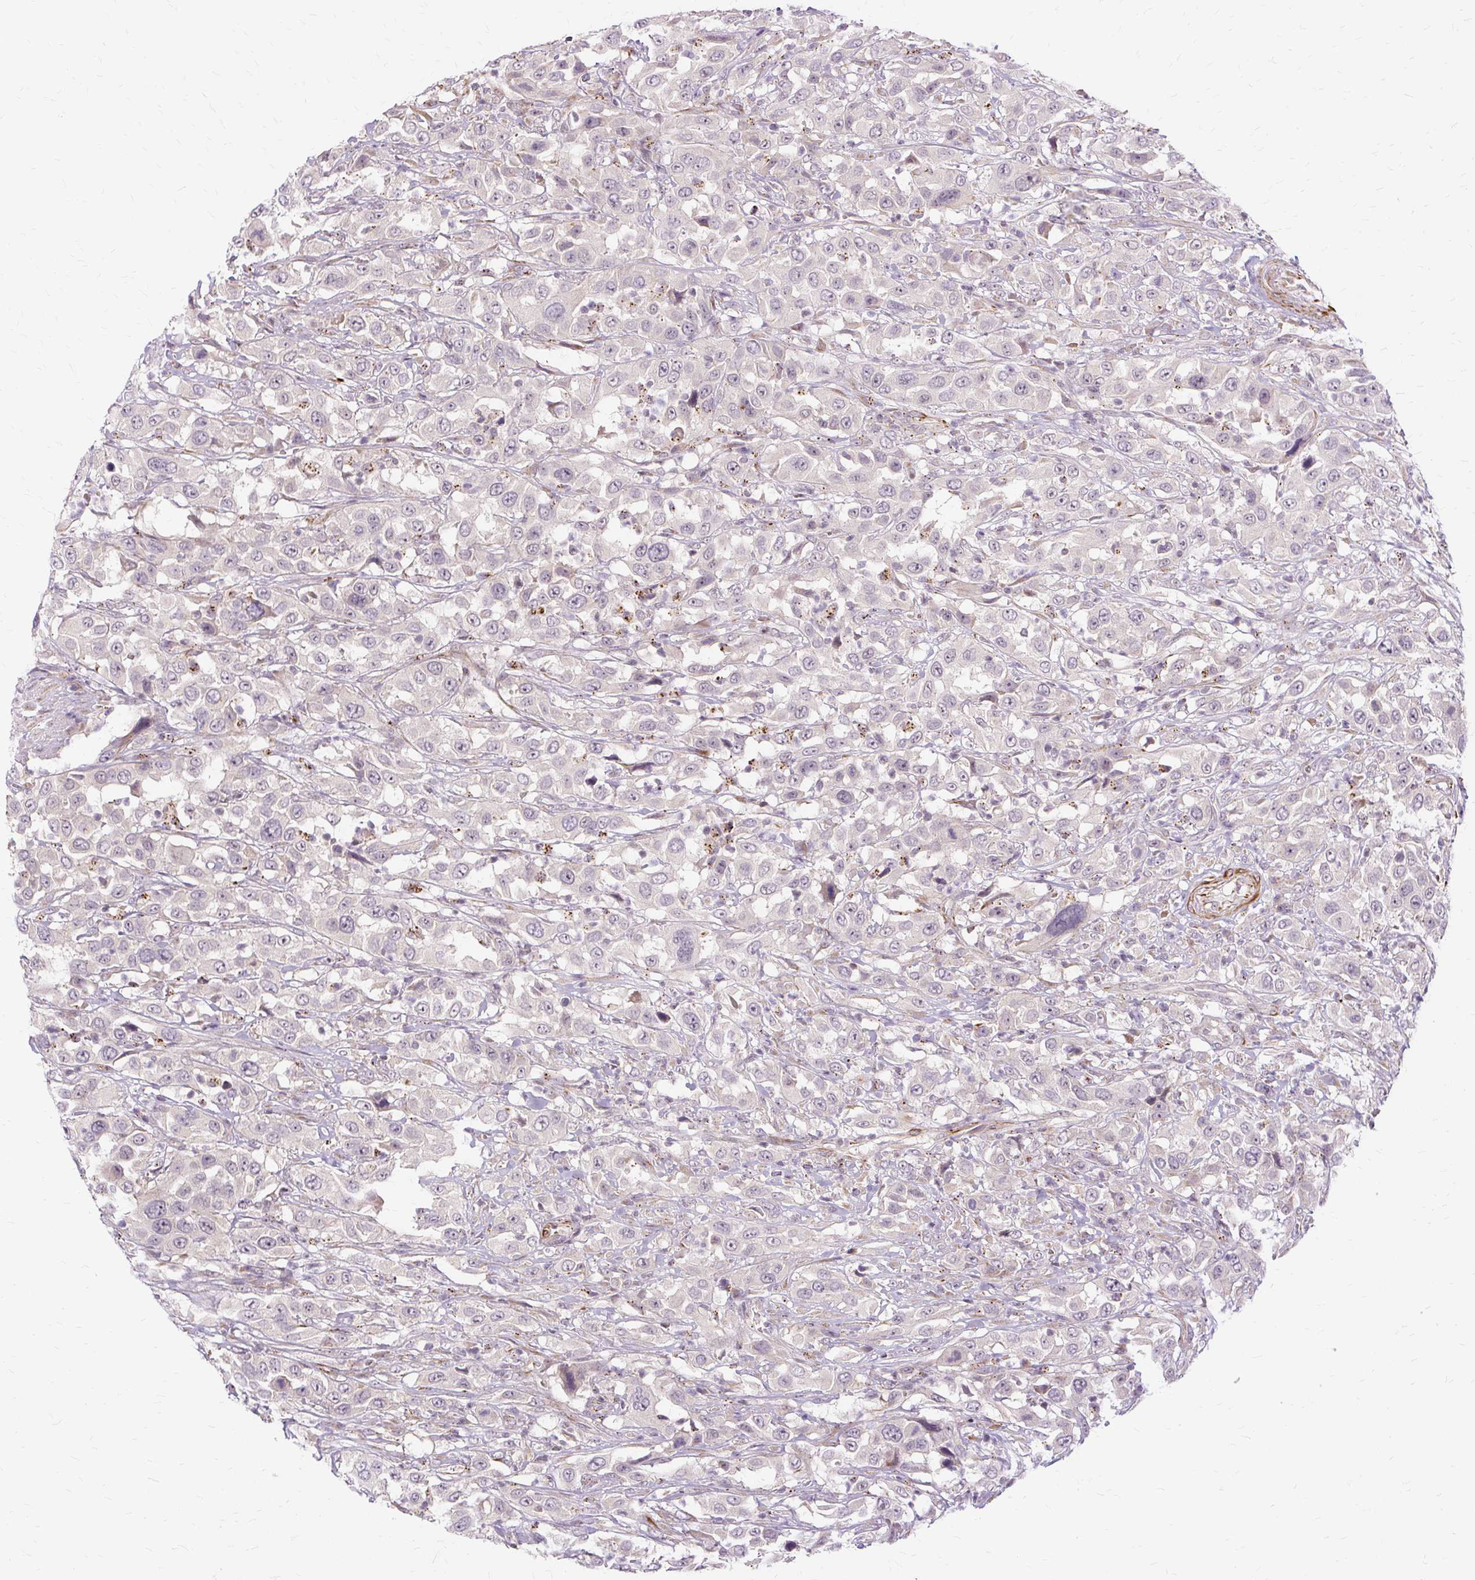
{"staining": {"intensity": "weak", "quantity": "<25%", "location": "nuclear"}, "tissue": "urothelial cancer", "cell_type": "Tumor cells", "image_type": "cancer", "snomed": [{"axis": "morphology", "description": "Urothelial carcinoma, High grade"}, {"axis": "topography", "description": "Urinary bladder"}], "caption": "Immunohistochemistry (IHC) photomicrograph of urothelial cancer stained for a protein (brown), which demonstrates no positivity in tumor cells.", "gene": "MMACHC", "patient": {"sex": "male", "age": 61}}